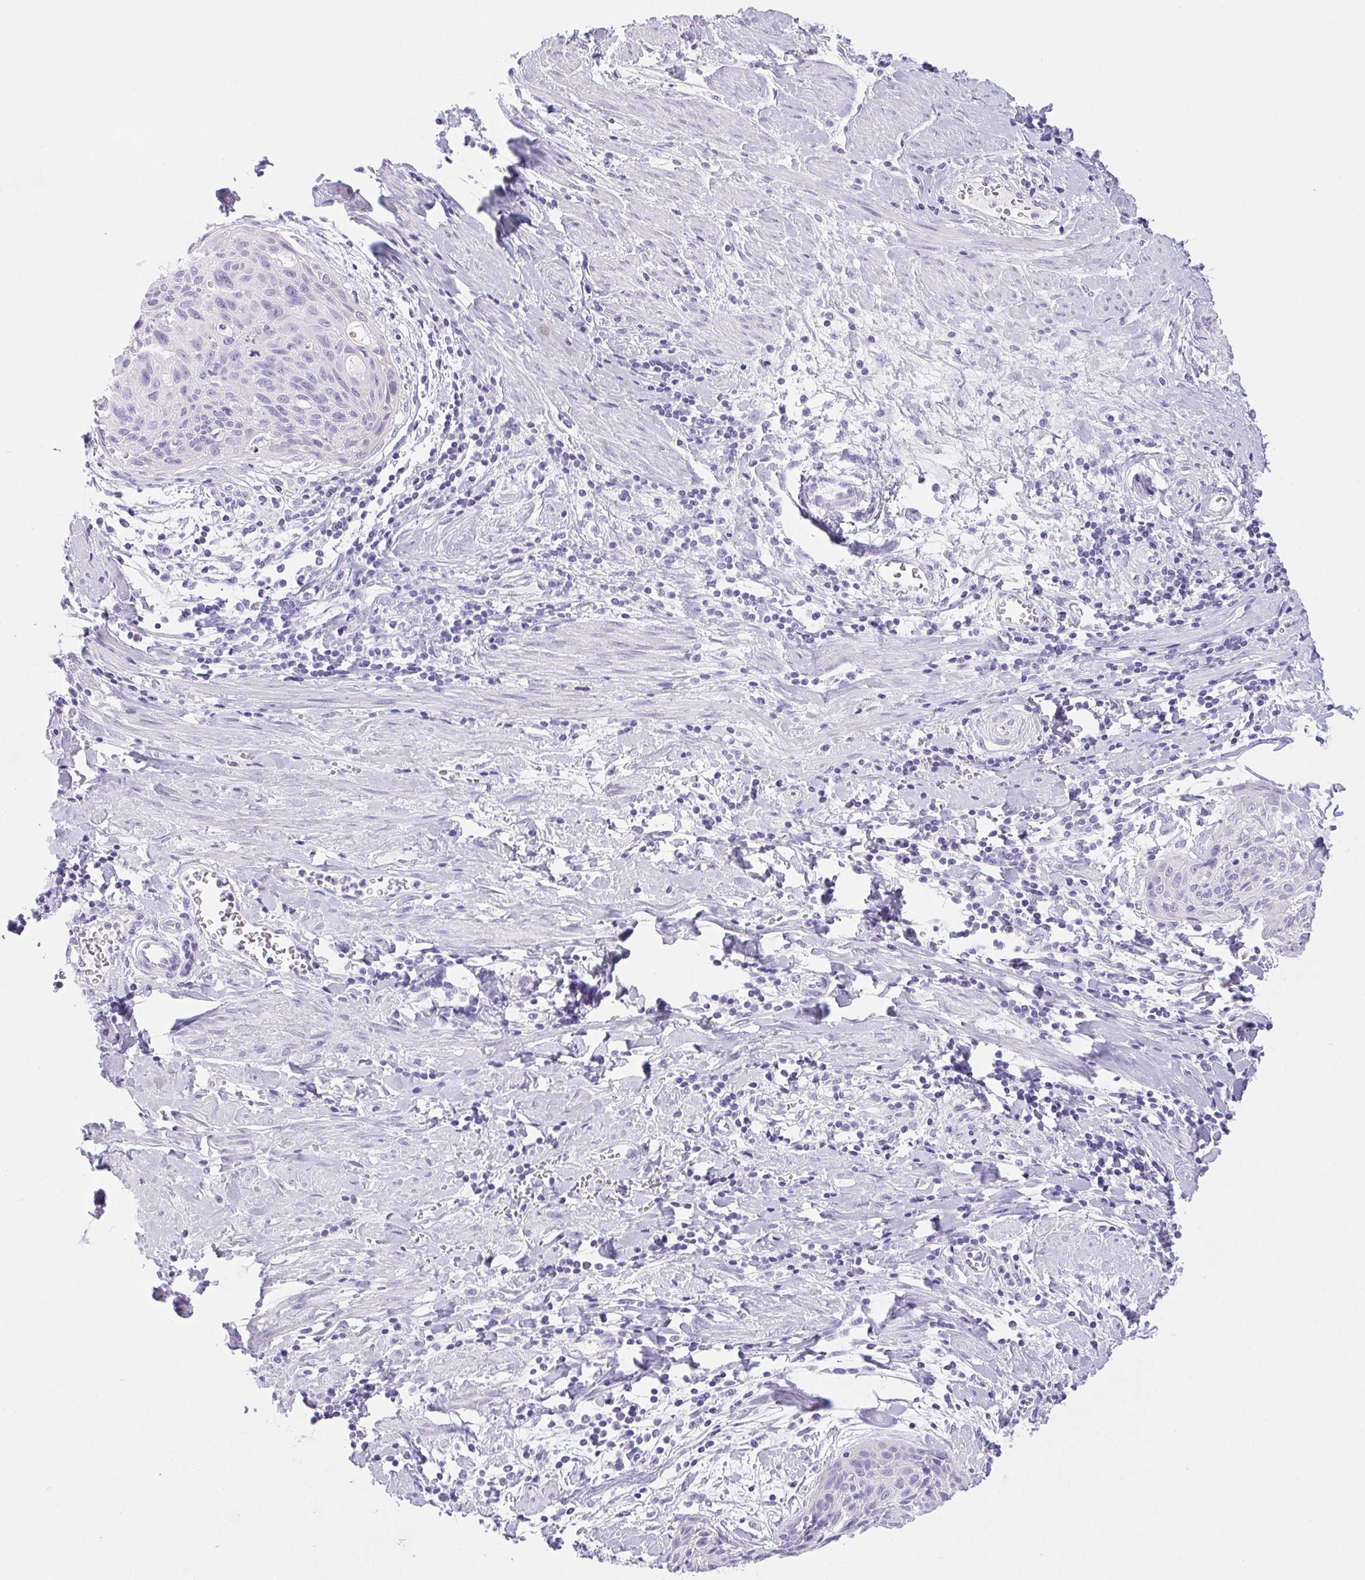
{"staining": {"intensity": "negative", "quantity": "none", "location": "none"}, "tissue": "cervical cancer", "cell_type": "Tumor cells", "image_type": "cancer", "snomed": [{"axis": "morphology", "description": "Squamous cell carcinoma, NOS"}, {"axis": "topography", "description": "Cervix"}], "caption": "Tumor cells are negative for brown protein staining in squamous cell carcinoma (cervical).", "gene": "PNLIP", "patient": {"sex": "female", "age": 55}}